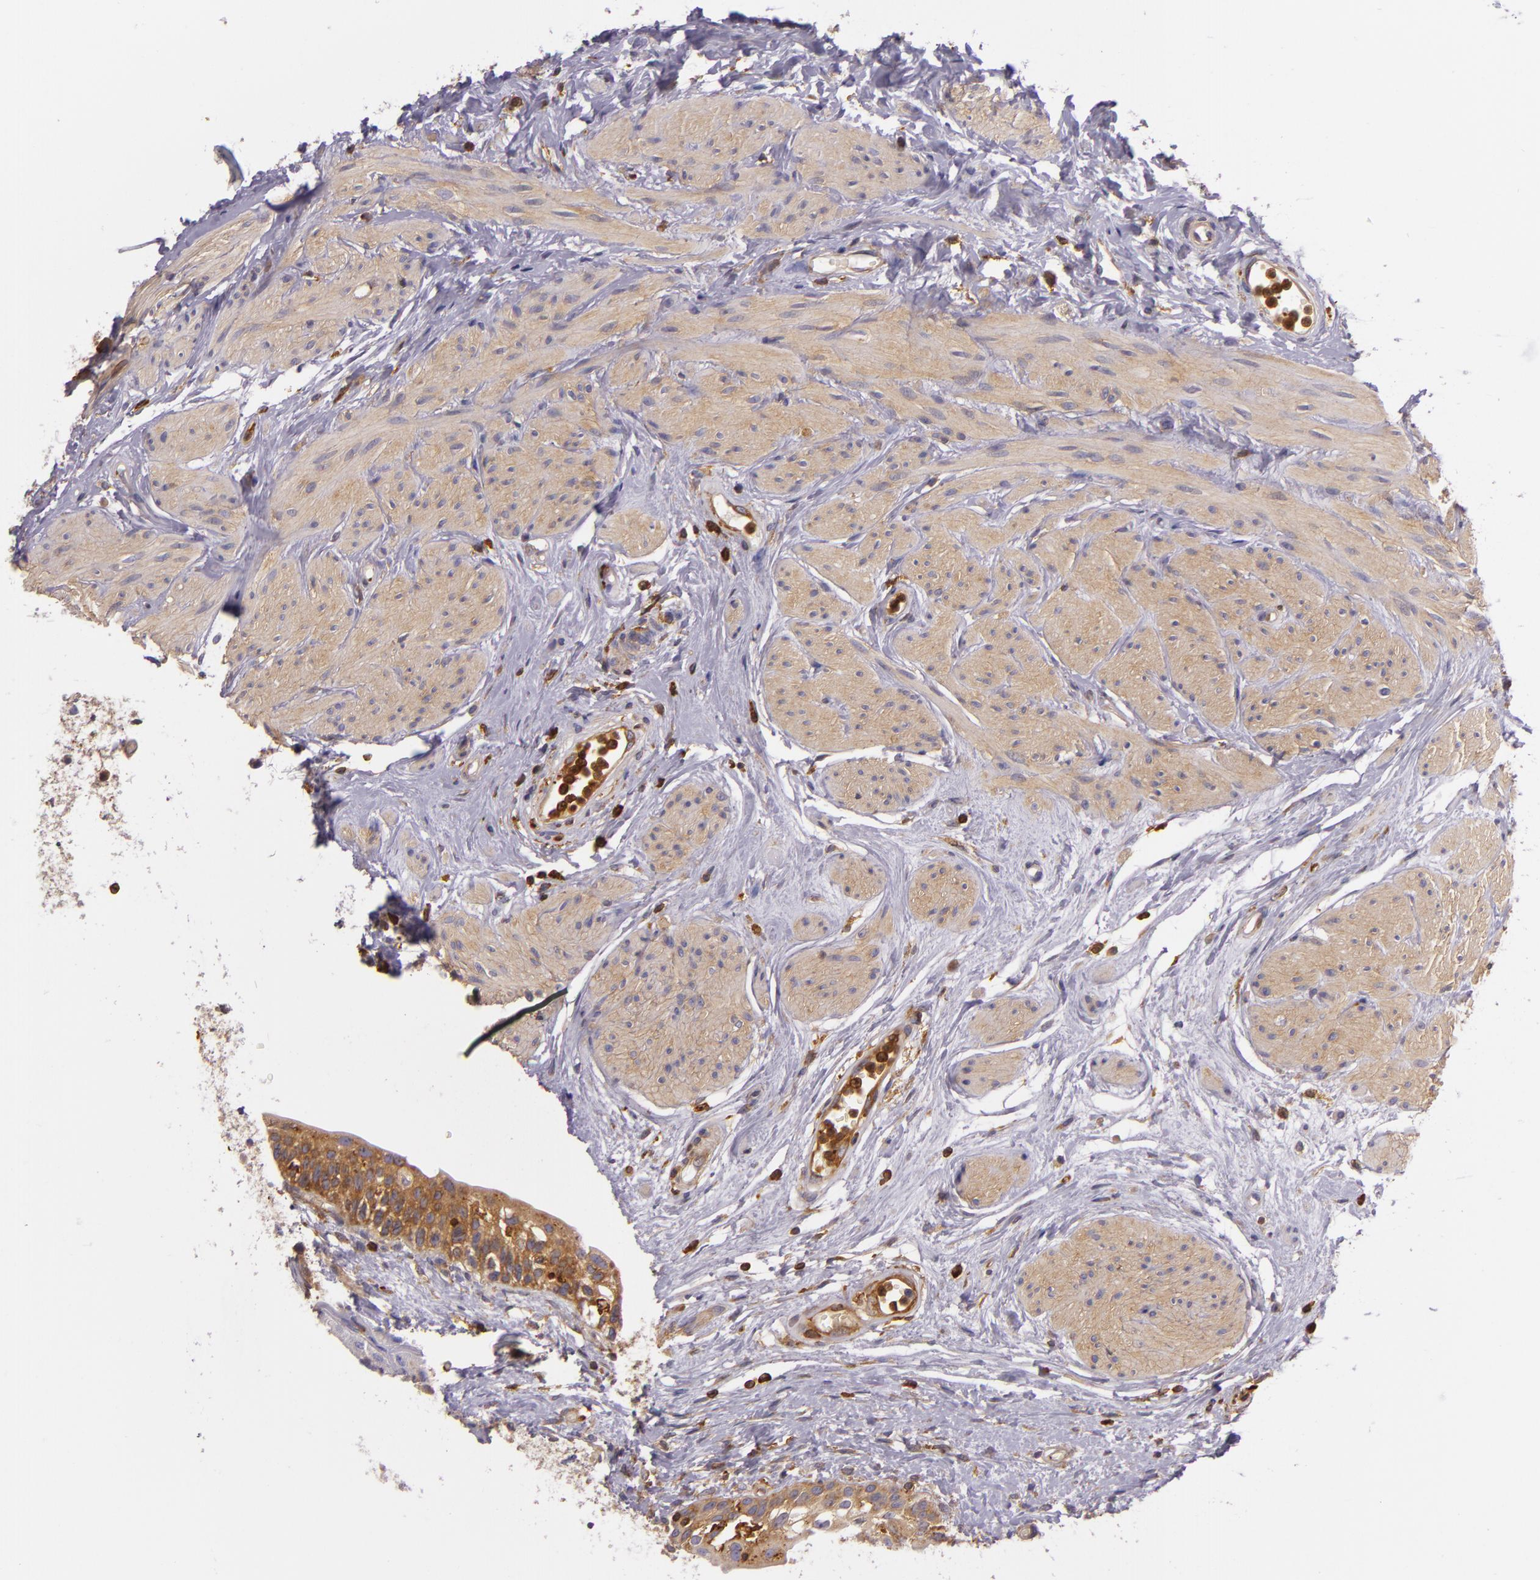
{"staining": {"intensity": "strong", "quantity": ">75%", "location": "cytoplasmic/membranous"}, "tissue": "urinary bladder", "cell_type": "Urothelial cells", "image_type": "normal", "snomed": [{"axis": "morphology", "description": "Normal tissue, NOS"}, {"axis": "topography", "description": "Urinary bladder"}], "caption": "About >75% of urothelial cells in benign human urinary bladder exhibit strong cytoplasmic/membranous protein expression as visualized by brown immunohistochemical staining.", "gene": "TLN1", "patient": {"sex": "female", "age": 55}}